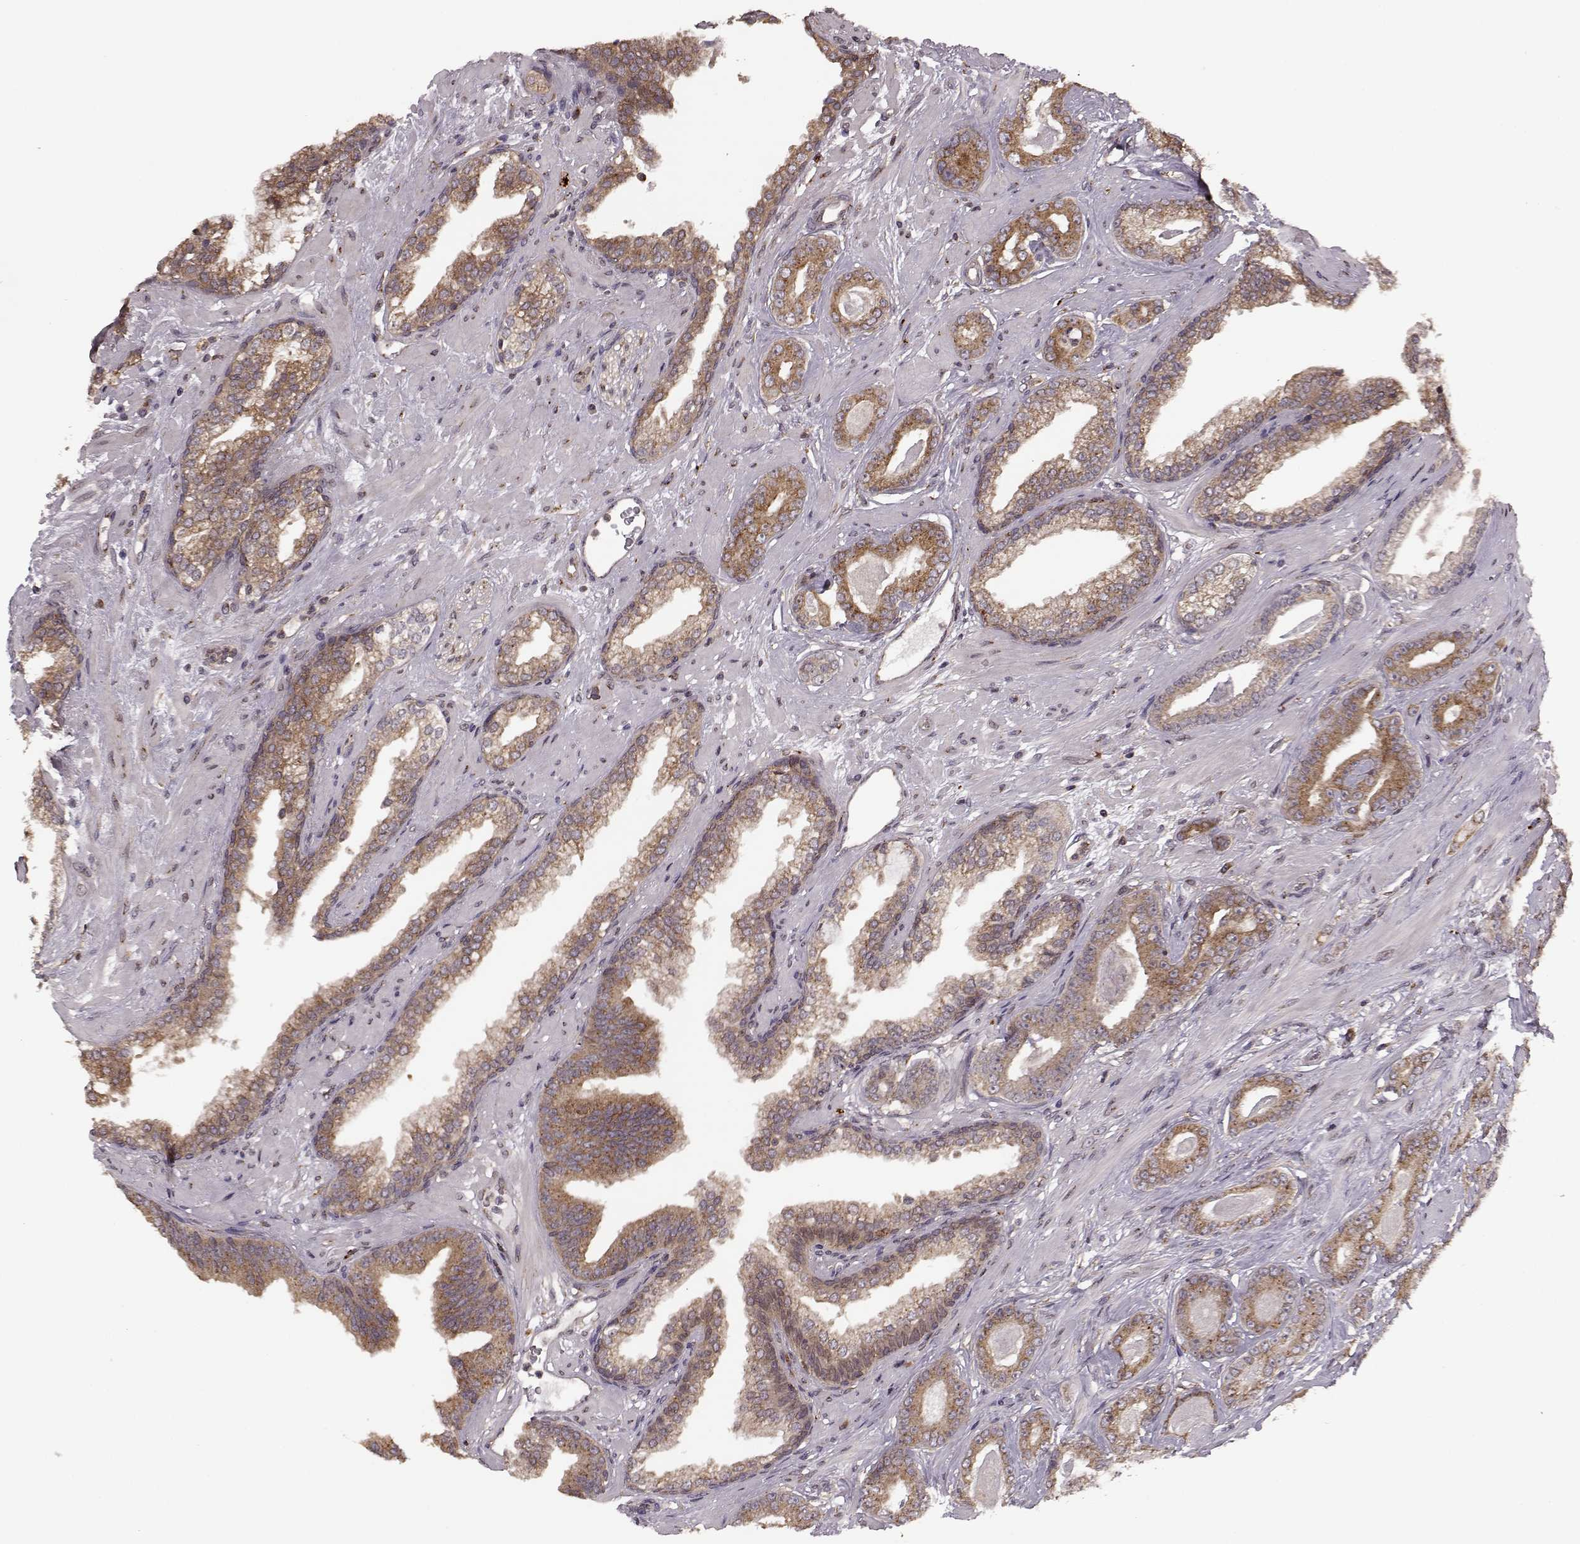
{"staining": {"intensity": "weak", "quantity": ">75%", "location": "cytoplasmic/membranous"}, "tissue": "prostate cancer", "cell_type": "Tumor cells", "image_type": "cancer", "snomed": [{"axis": "morphology", "description": "Adenocarcinoma, Low grade"}, {"axis": "topography", "description": "Prostate"}], "caption": "Tumor cells reveal weak cytoplasmic/membranous staining in approximately >75% of cells in low-grade adenocarcinoma (prostate).", "gene": "YIPF5", "patient": {"sex": "male", "age": 61}}